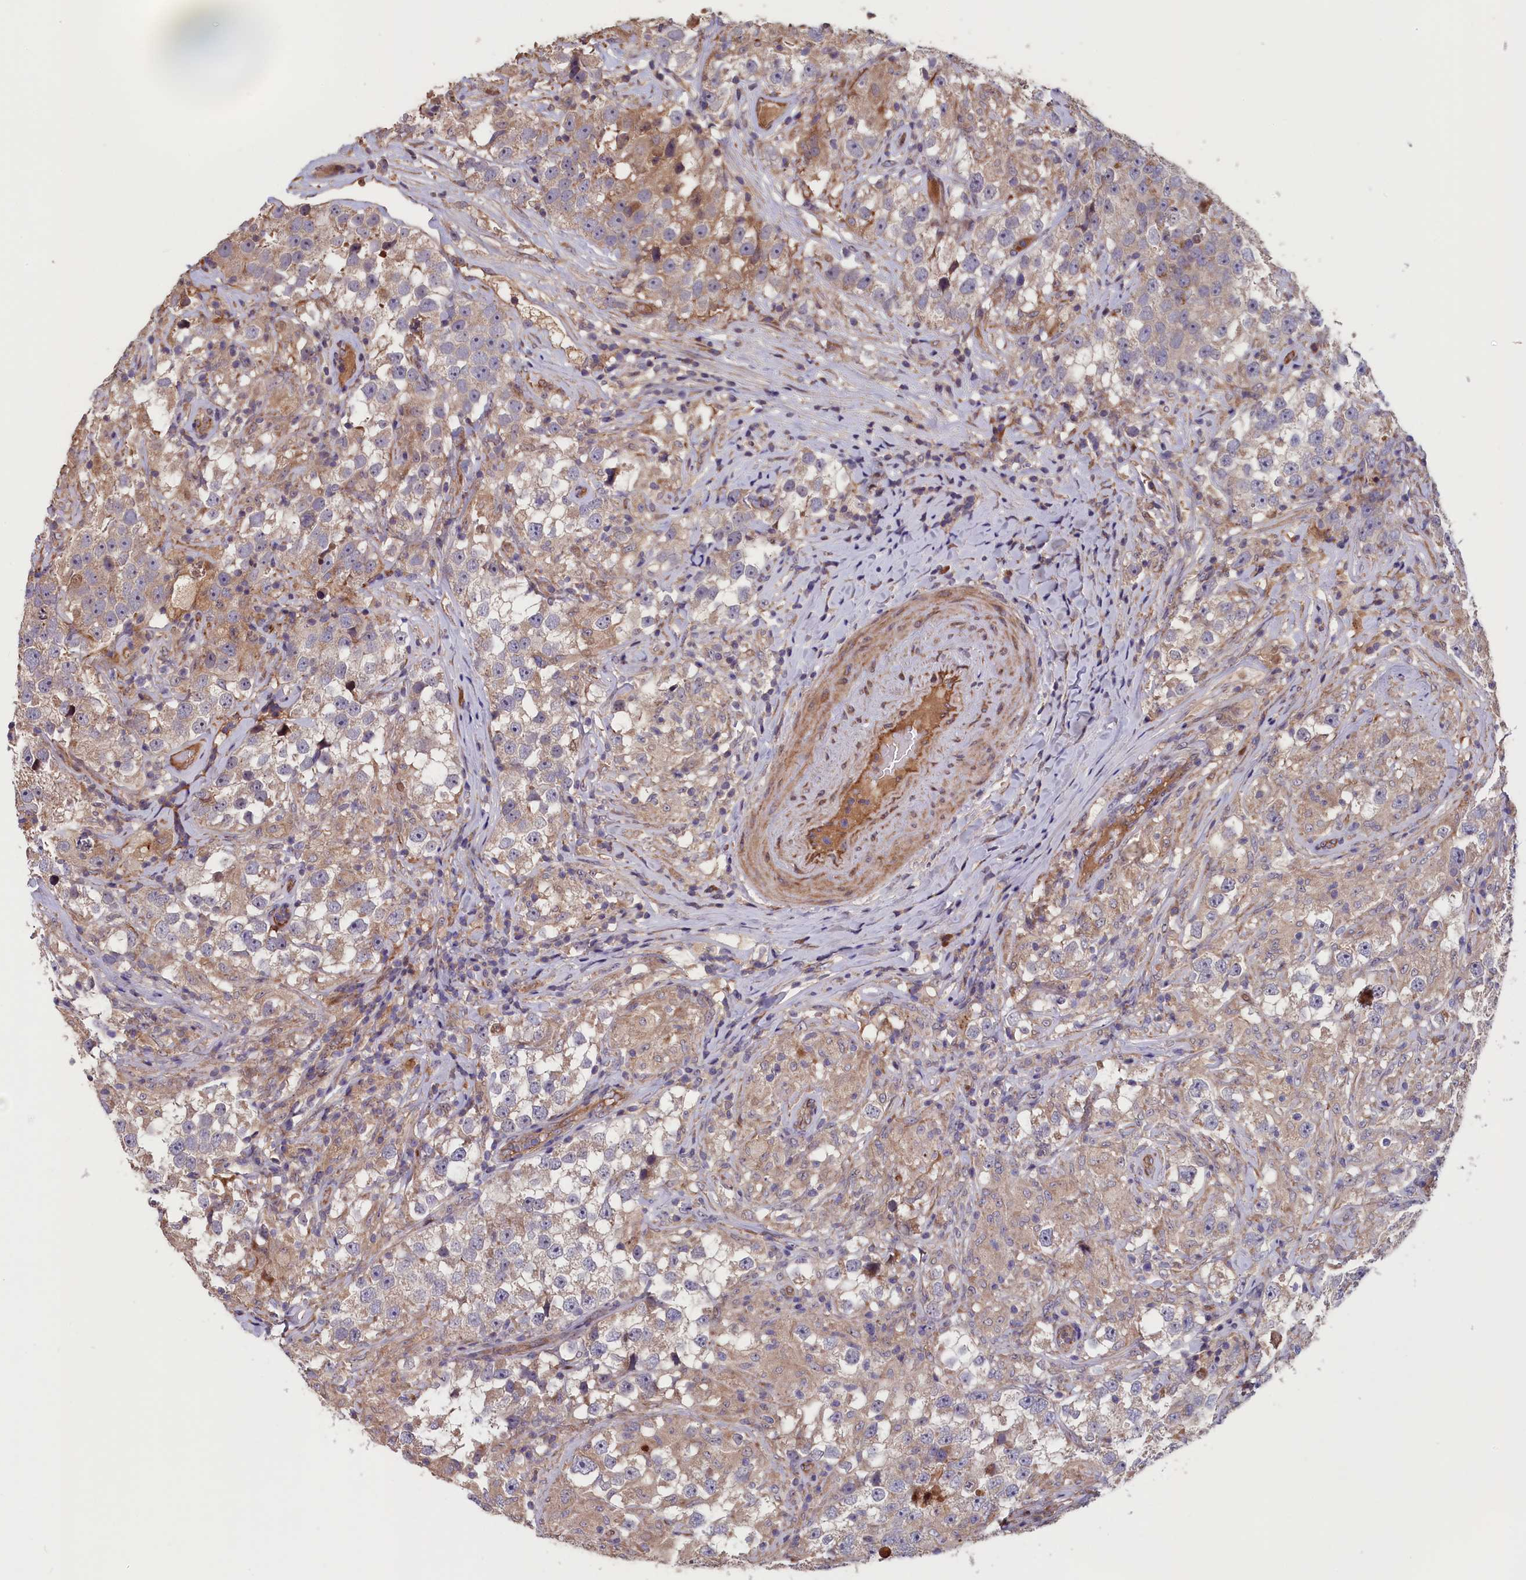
{"staining": {"intensity": "weak", "quantity": "25%-75%", "location": "cytoplasmic/membranous"}, "tissue": "testis cancer", "cell_type": "Tumor cells", "image_type": "cancer", "snomed": [{"axis": "morphology", "description": "Seminoma, NOS"}, {"axis": "topography", "description": "Testis"}], "caption": "DAB (3,3'-diaminobenzidine) immunohistochemical staining of testis seminoma shows weak cytoplasmic/membranous protein expression in approximately 25%-75% of tumor cells.", "gene": "GREB1L", "patient": {"sex": "male", "age": 46}}